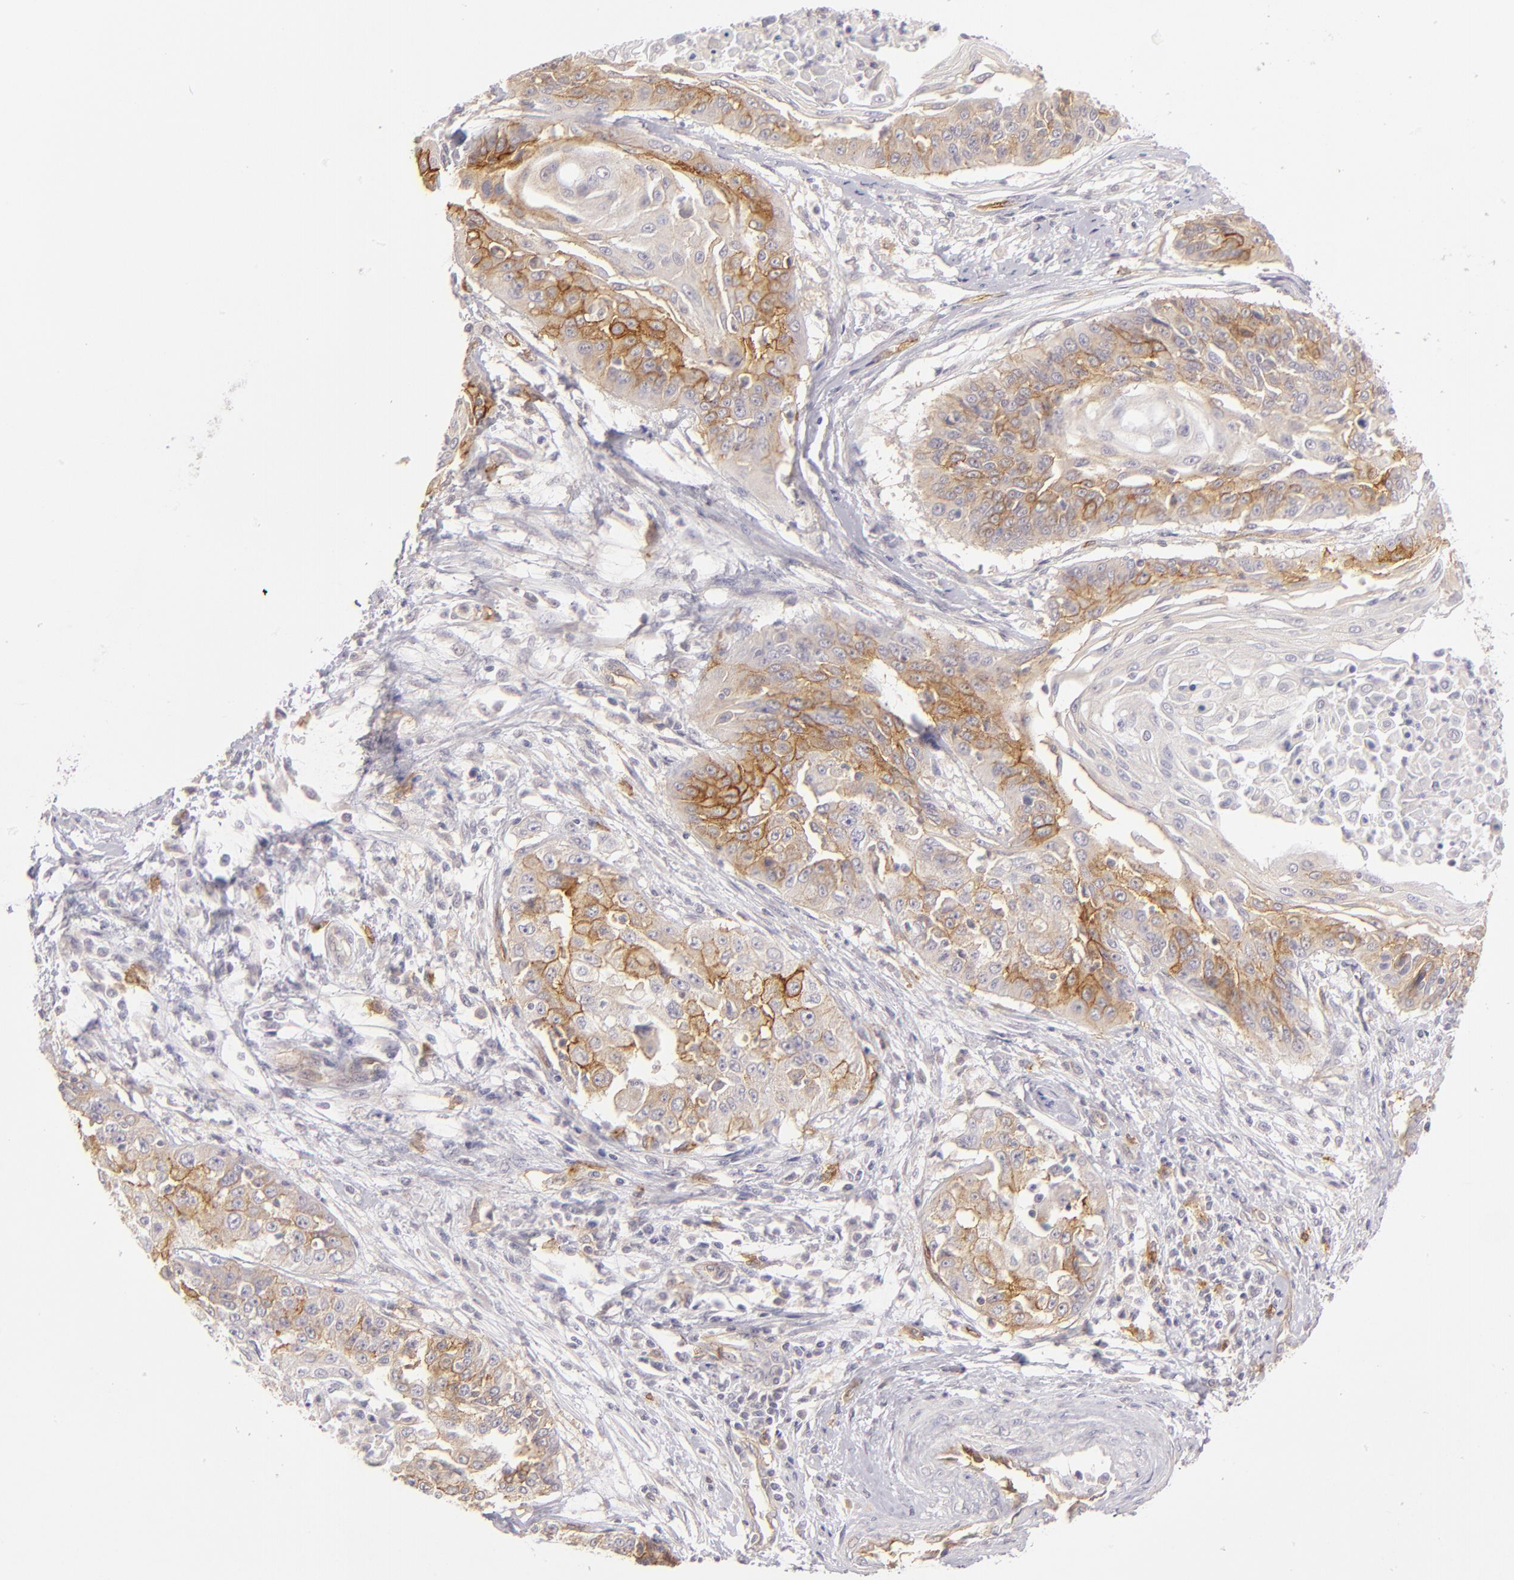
{"staining": {"intensity": "strong", "quantity": ">75%", "location": "cytoplasmic/membranous"}, "tissue": "cervical cancer", "cell_type": "Tumor cells", "image_type": "cancer", "snomed": [{"axis": "morphology", "description": "Squamous cell carcinoma, NOS"}, {"axis": "topography", "description": "Cervix"}], "caption": "A photomicrograph of cervical squamous cell carcinoma stained for a protein reveals strong cytoplasmic/membranous brown staining in tumor cells. Nuclei are stained in blue.", "gene": "THBD", "patient": {"sex": "female", "age": 64}}